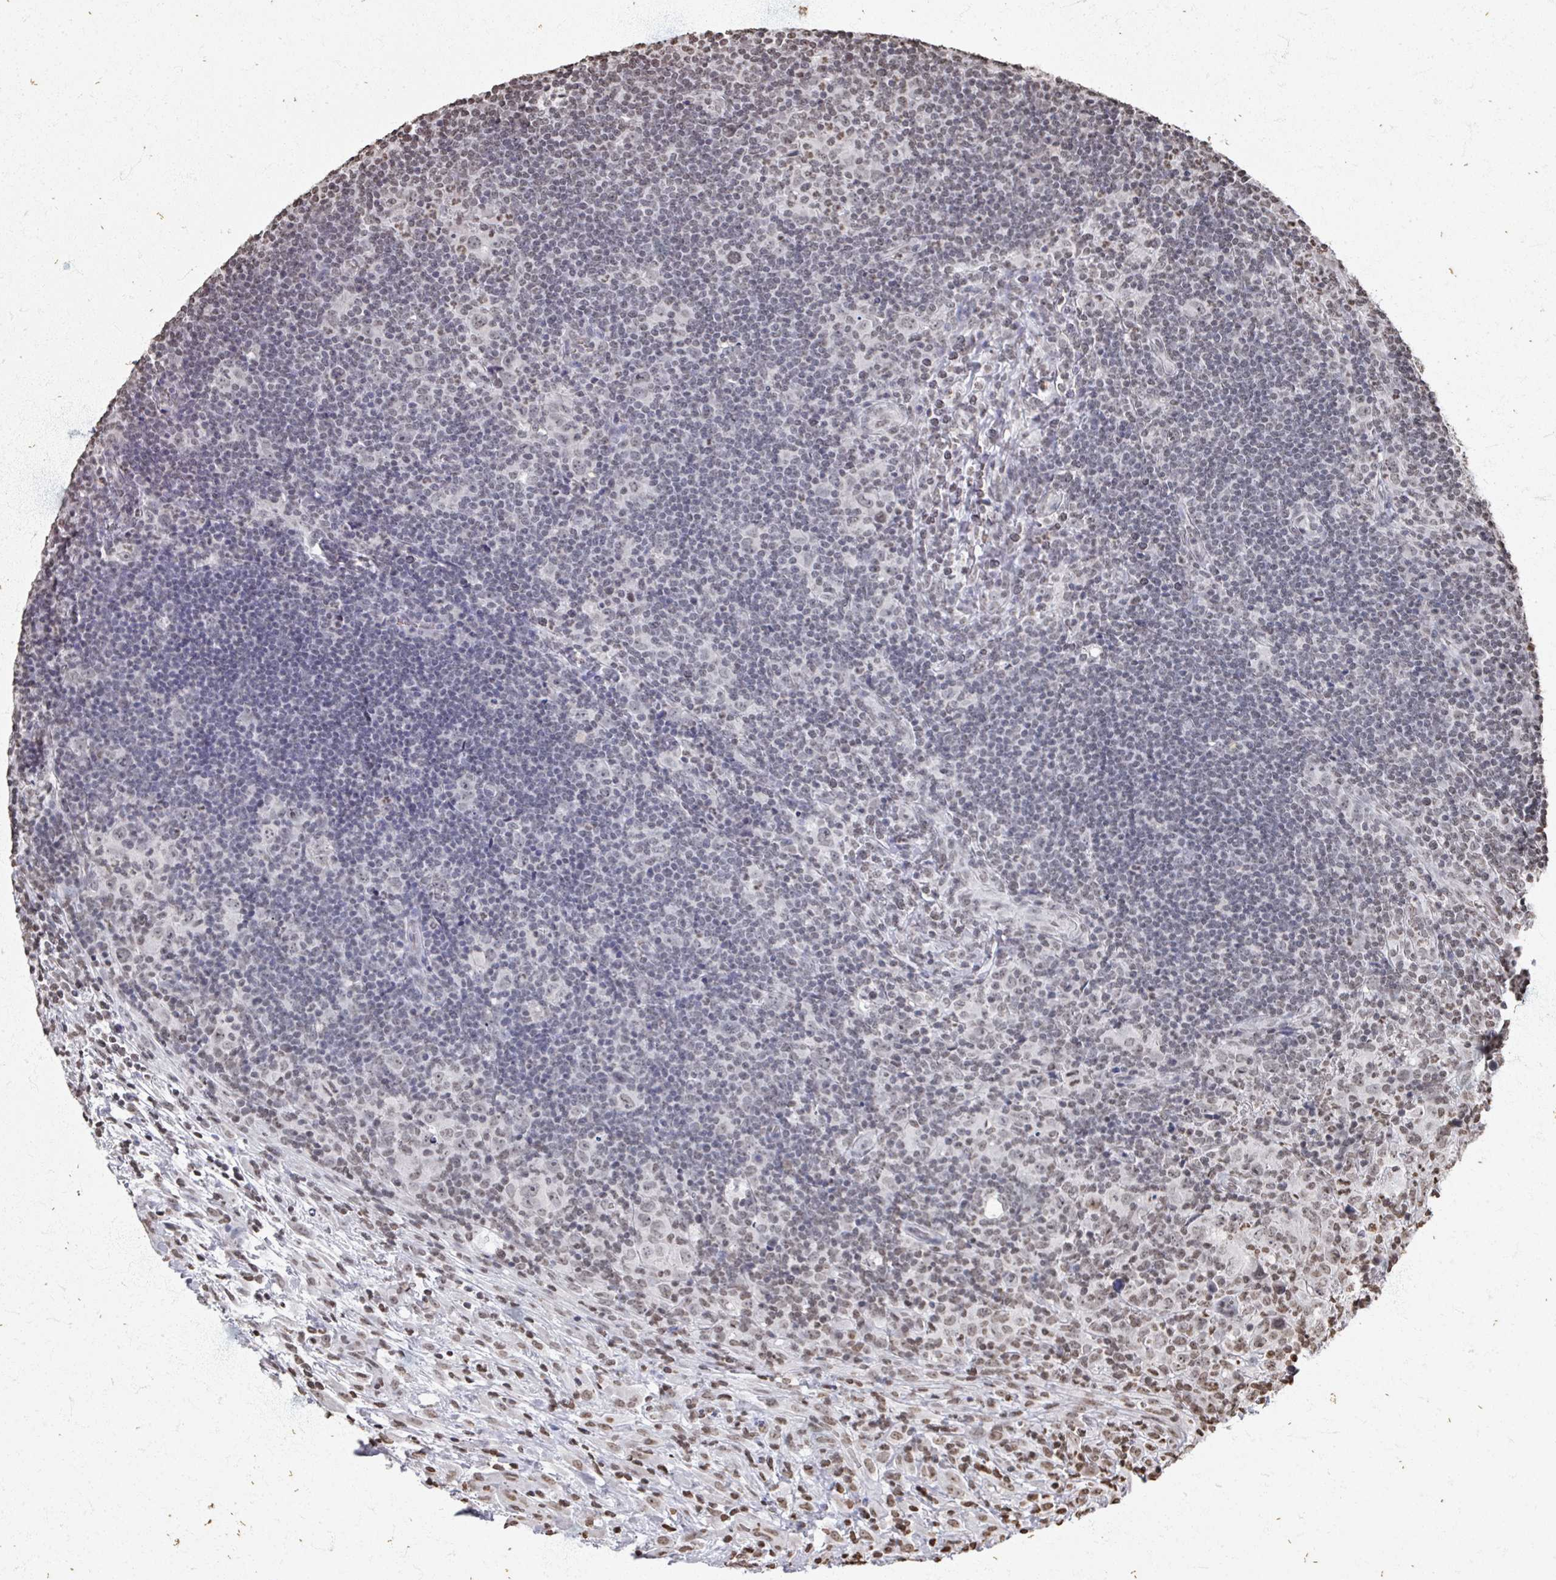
{"staining": {"intensity": "negative", "quantity": "none", "location": "none"}, "tissue": "lymphoma", "cell_type": "Tumor cells", "image_type": "cancer", "snomed": [{"axis": "morphology", "description": "Hodgkin's disease, NOS"}, {"axis": "topography", "description": "Lymph node"}], "caption": "This photomicrograph is of lymphoma stained with IHC to label a protein in brown with the nuclei are counter-stained blue. There is no expression in tumor cells. (DAB (3,3'-diaminobenzidine) immunohistochemistry (IHC) with hematoxylin counter stain).", "gene": "DCUN1D5", "patient": {"sex": "female", "age": 18}}